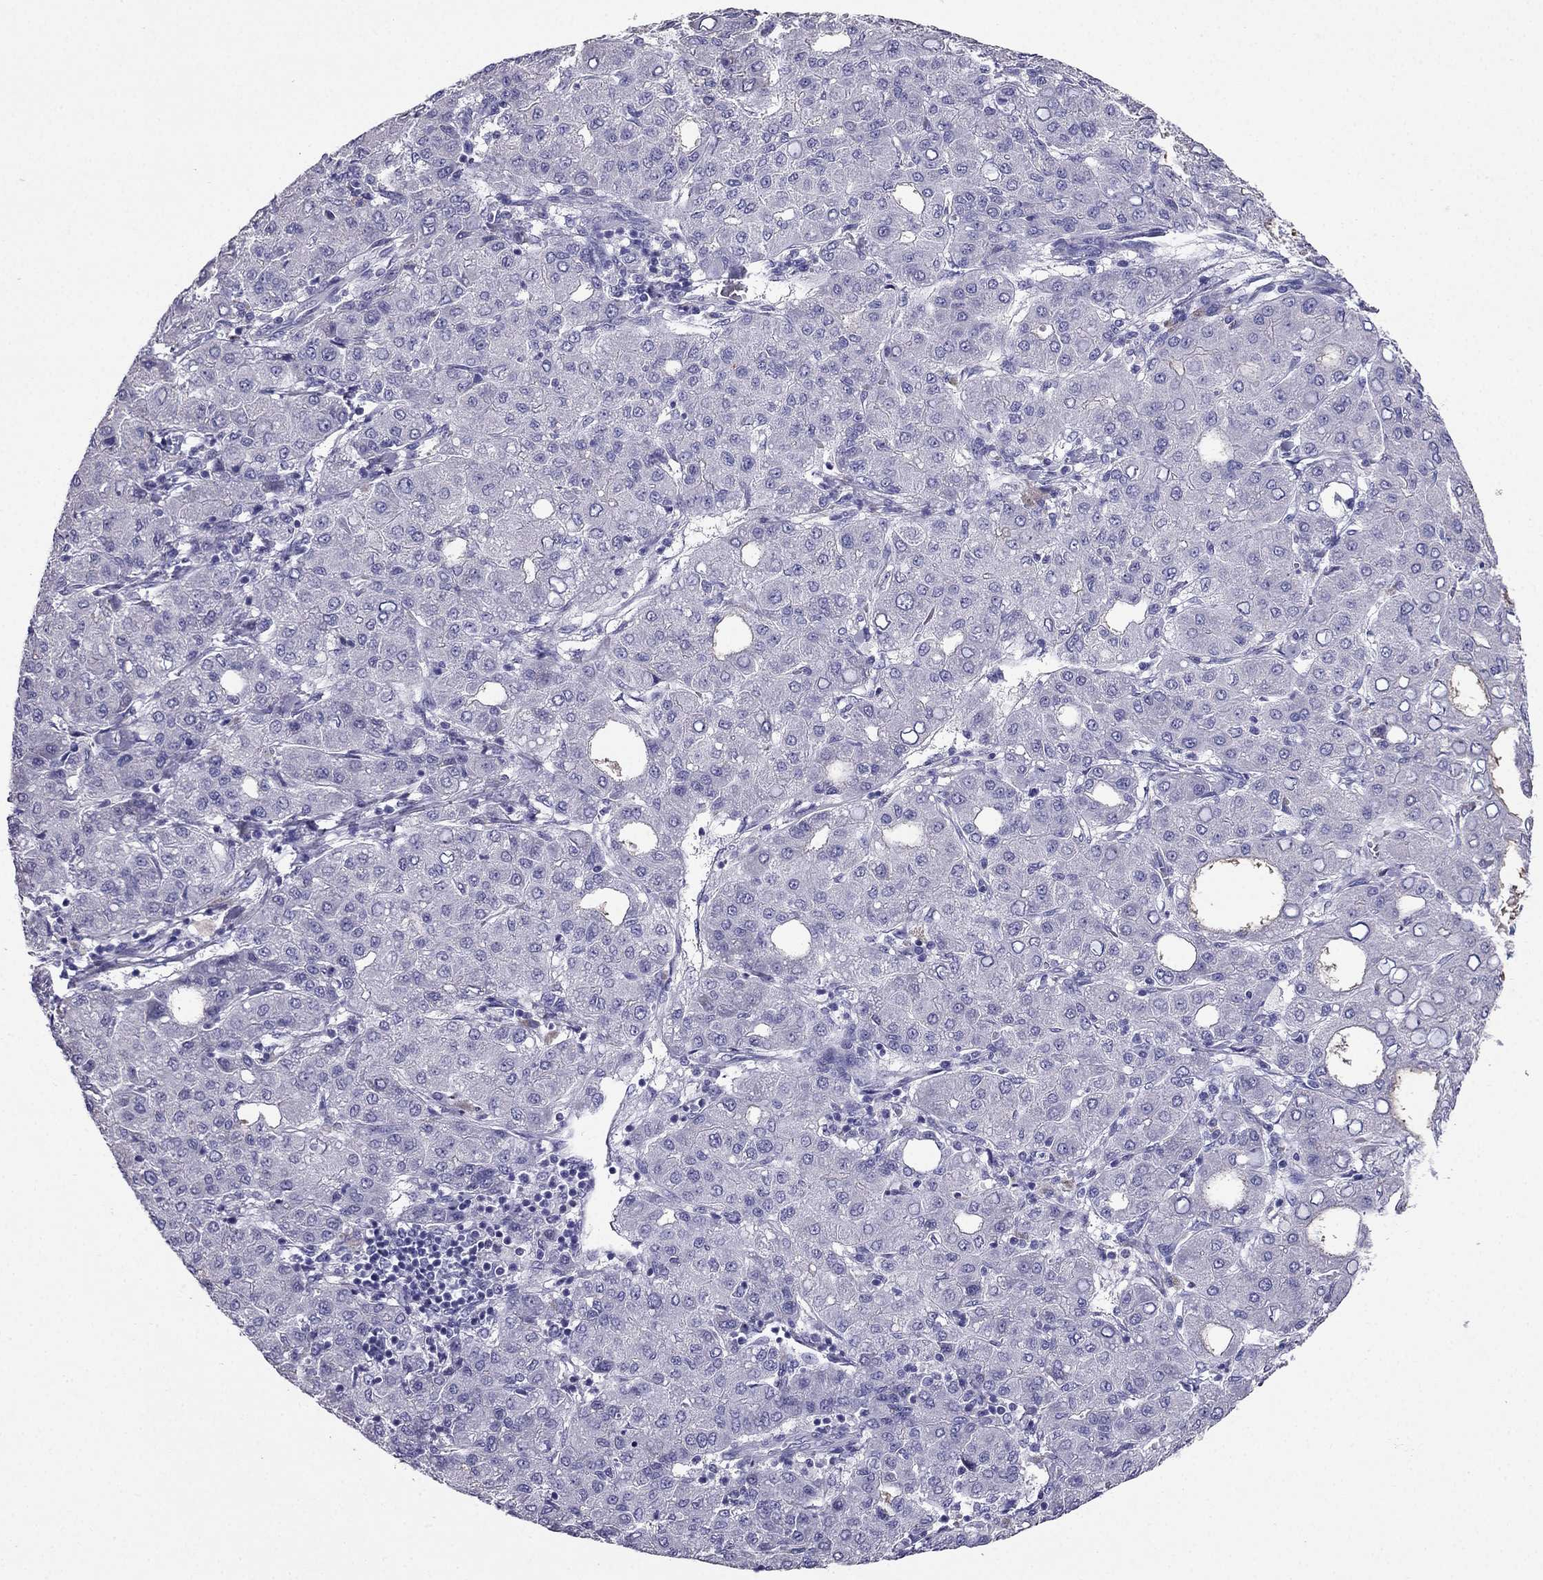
{"staining": {"intensity": "negative", "quantity": "none", "location": "none"}, "tissue": "liver cancer", "cell_type": "Tumor cells", "image_type": "cancer", "snomed": [{"axis": "morphology", "description": "Carcinoma, Hepatocellular, NOS"}, {"axis": "topography", "description": "Liver"}], "caption": "Human liver cancer stained for a protein using IHC demonstrates no expression in tumor cells.", "gene": "PTH", "patient": {"sex": "male", "age": 65}}